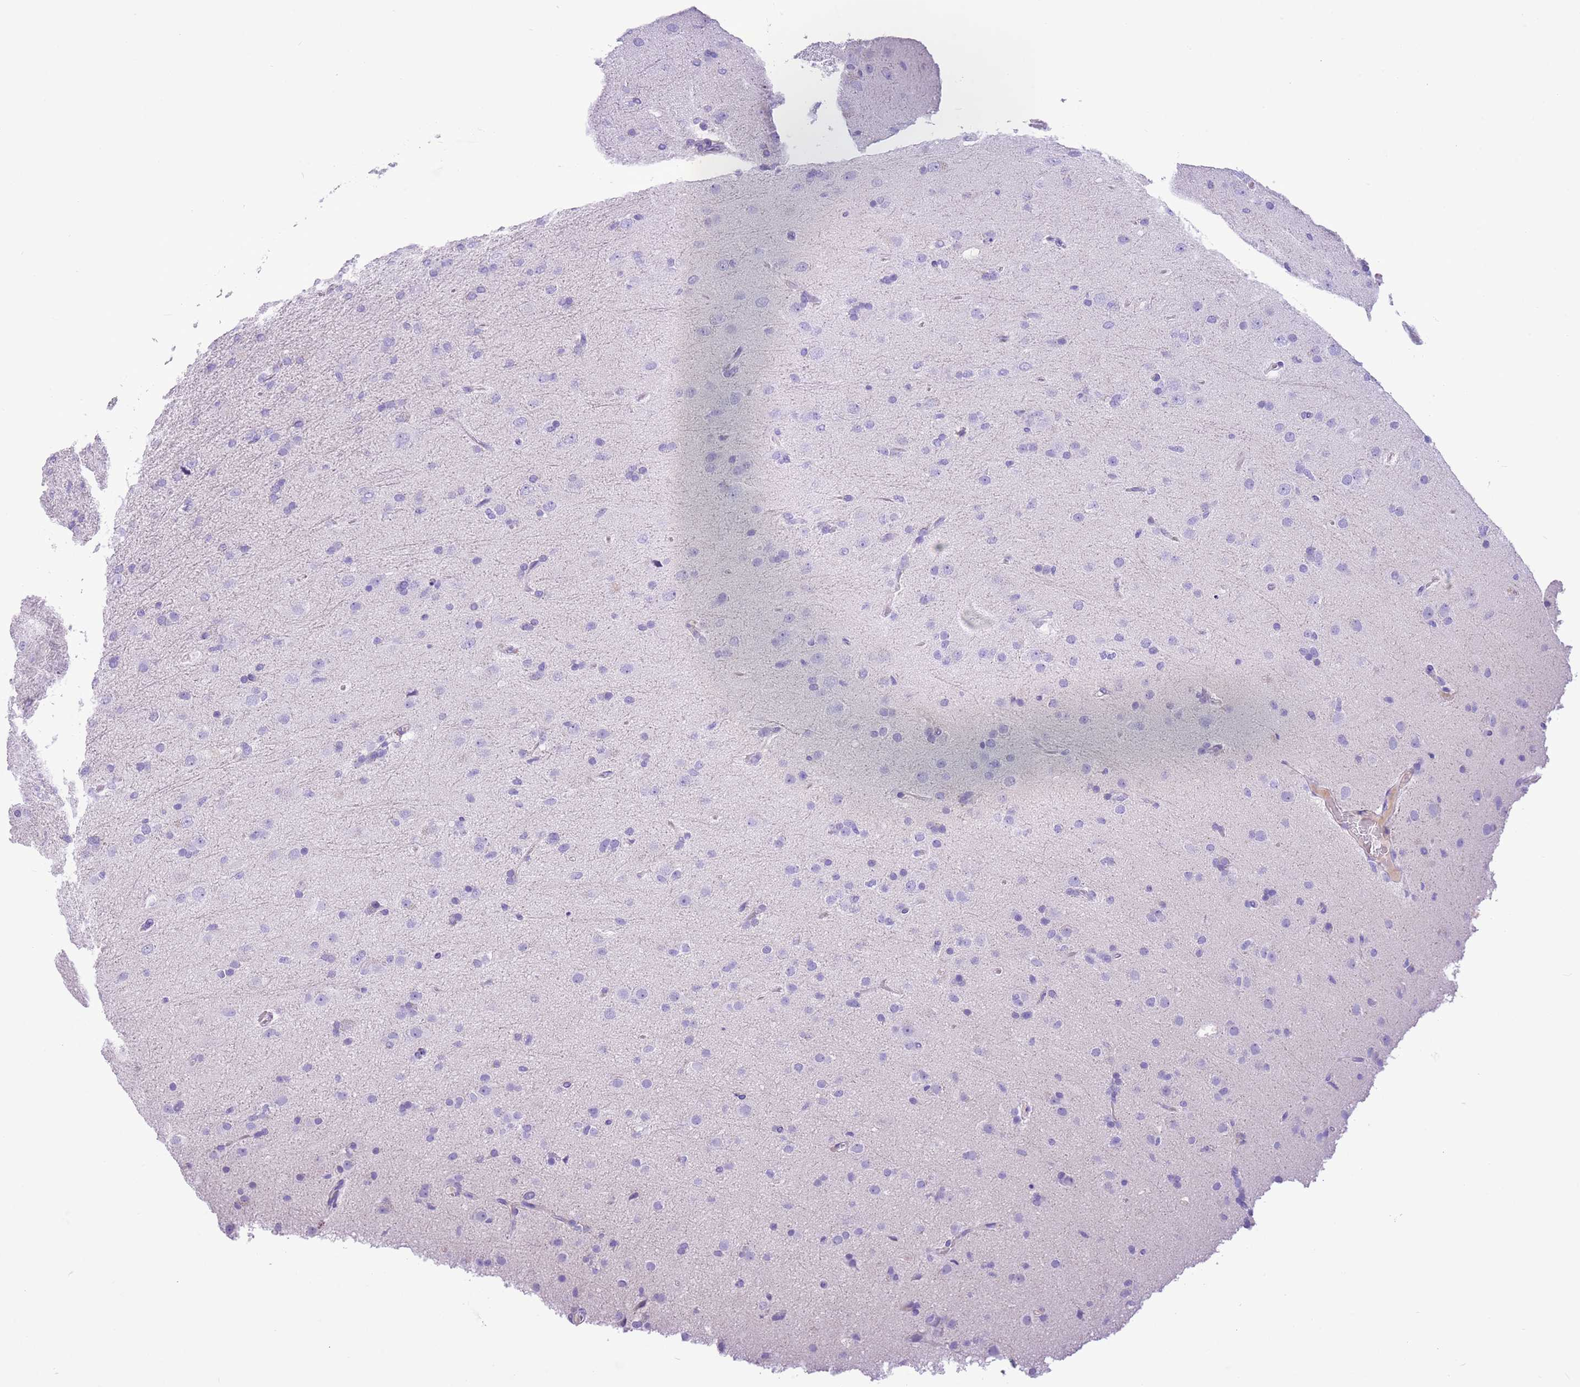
{"staining": {"intensity": "negative", "quantity": "none", "location": "none"}, "tissue": "glioma", "cell_type": "Tumor cells", "image_type": "cancer", "snomed": [{"axis": "morphology", "description": "Glioma, malignant, Low grade"}, {"axis": "topography", "description": "Brain"}], "caption": "Tumor cells show no significant protein staining in low-grade glioma (malignant).", "gene": "TBC1D10B", "patient": {"sex": "male", "age": 65}}